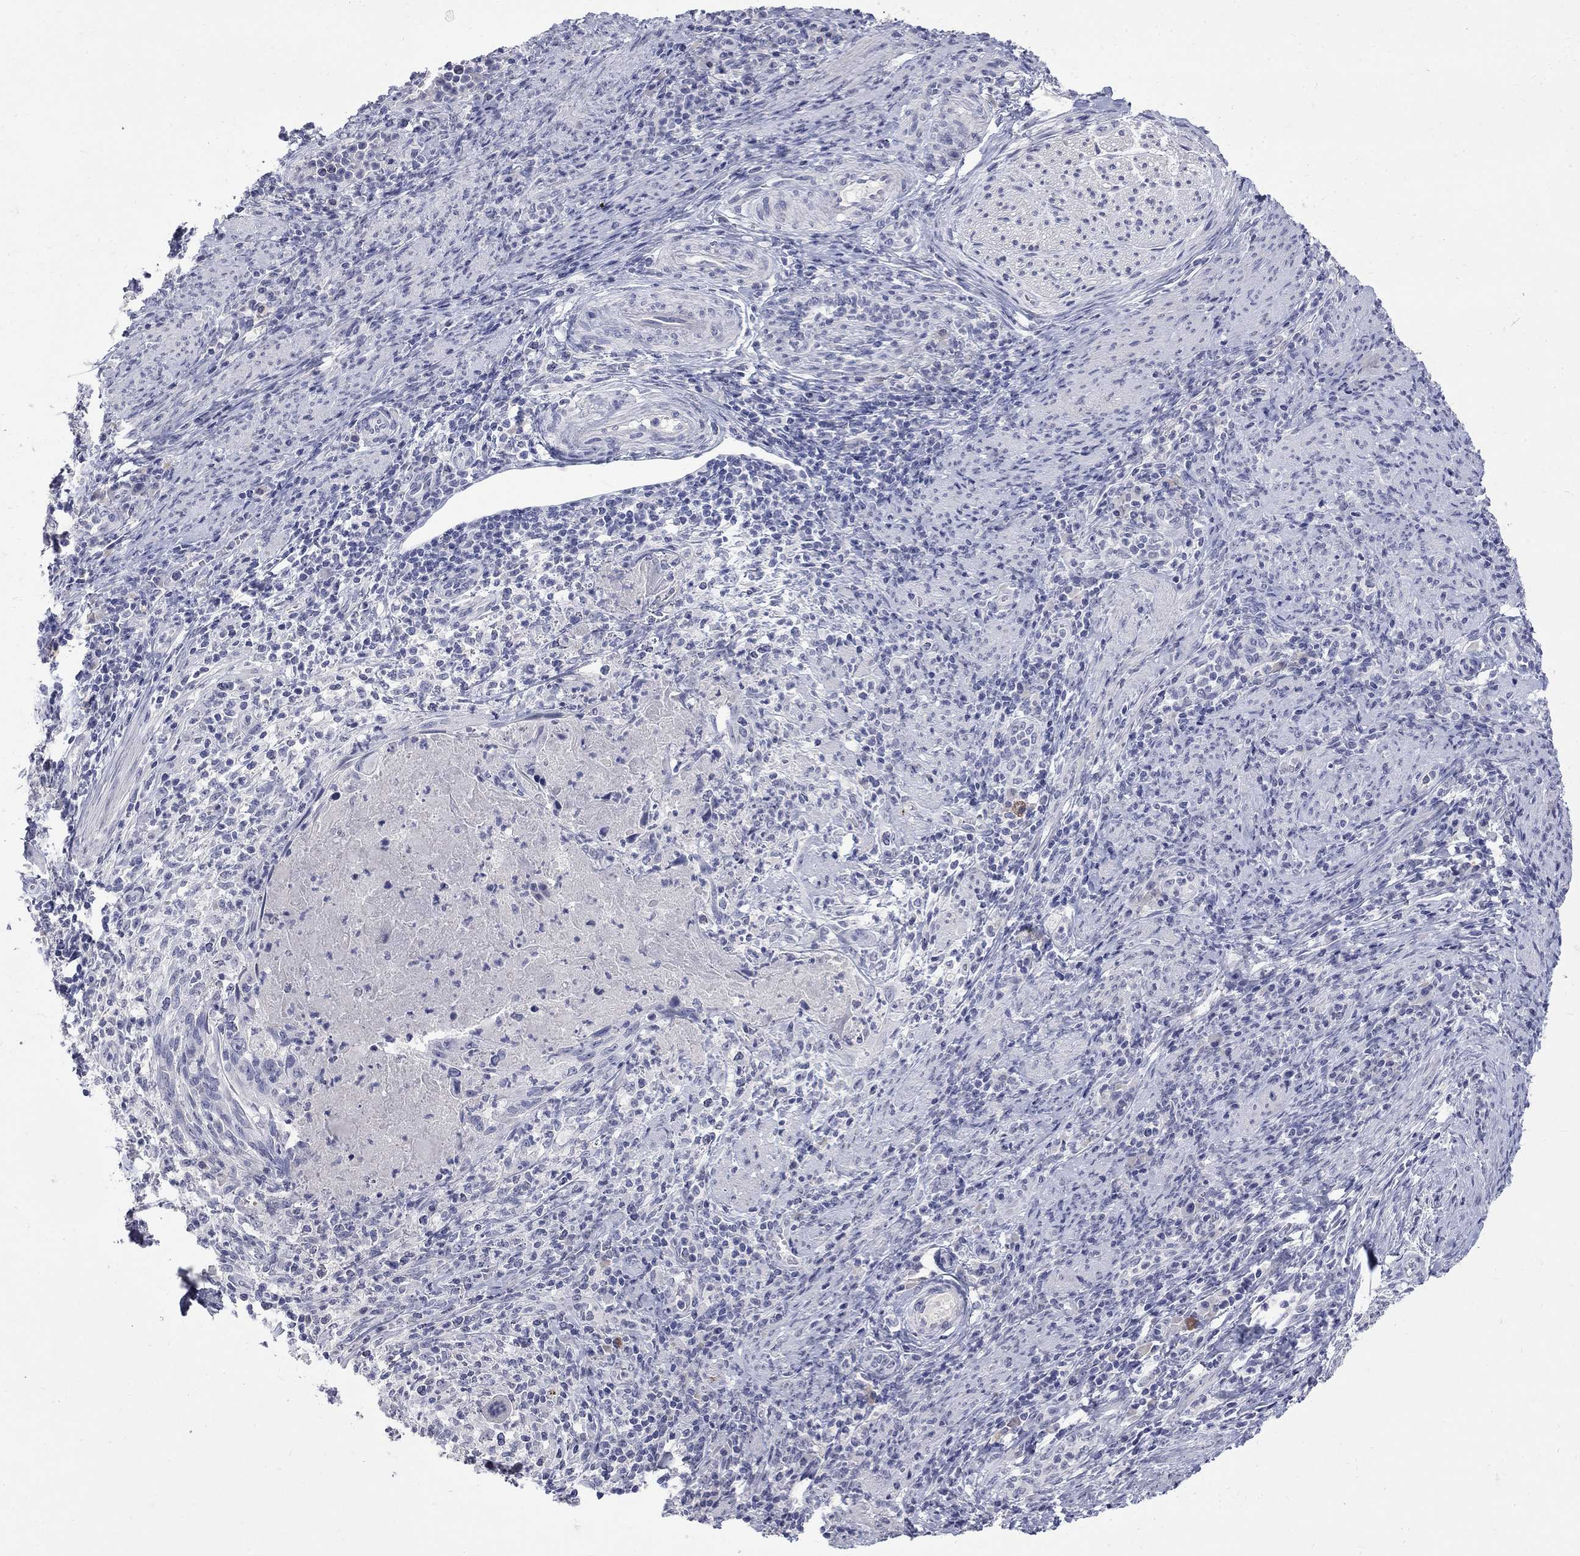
{"staining": {"intensity": "negative", "quantity": "none", "location": "none"}, "tissue": "cervical cancer", "cell_type": "Tumor cells", "image_type": "cancer", "snomed": [{"axis": "morphology", "description": "Squamous cell carcinoma, NOS"}, {"axis": "topography", "description": "Cervix"}], "caption": "There is no significant expression in tumor cells of squamous cell carcinoma (cervical).", "gene": "CTNND2", "patient": {"sex": "female", "age": 26}}